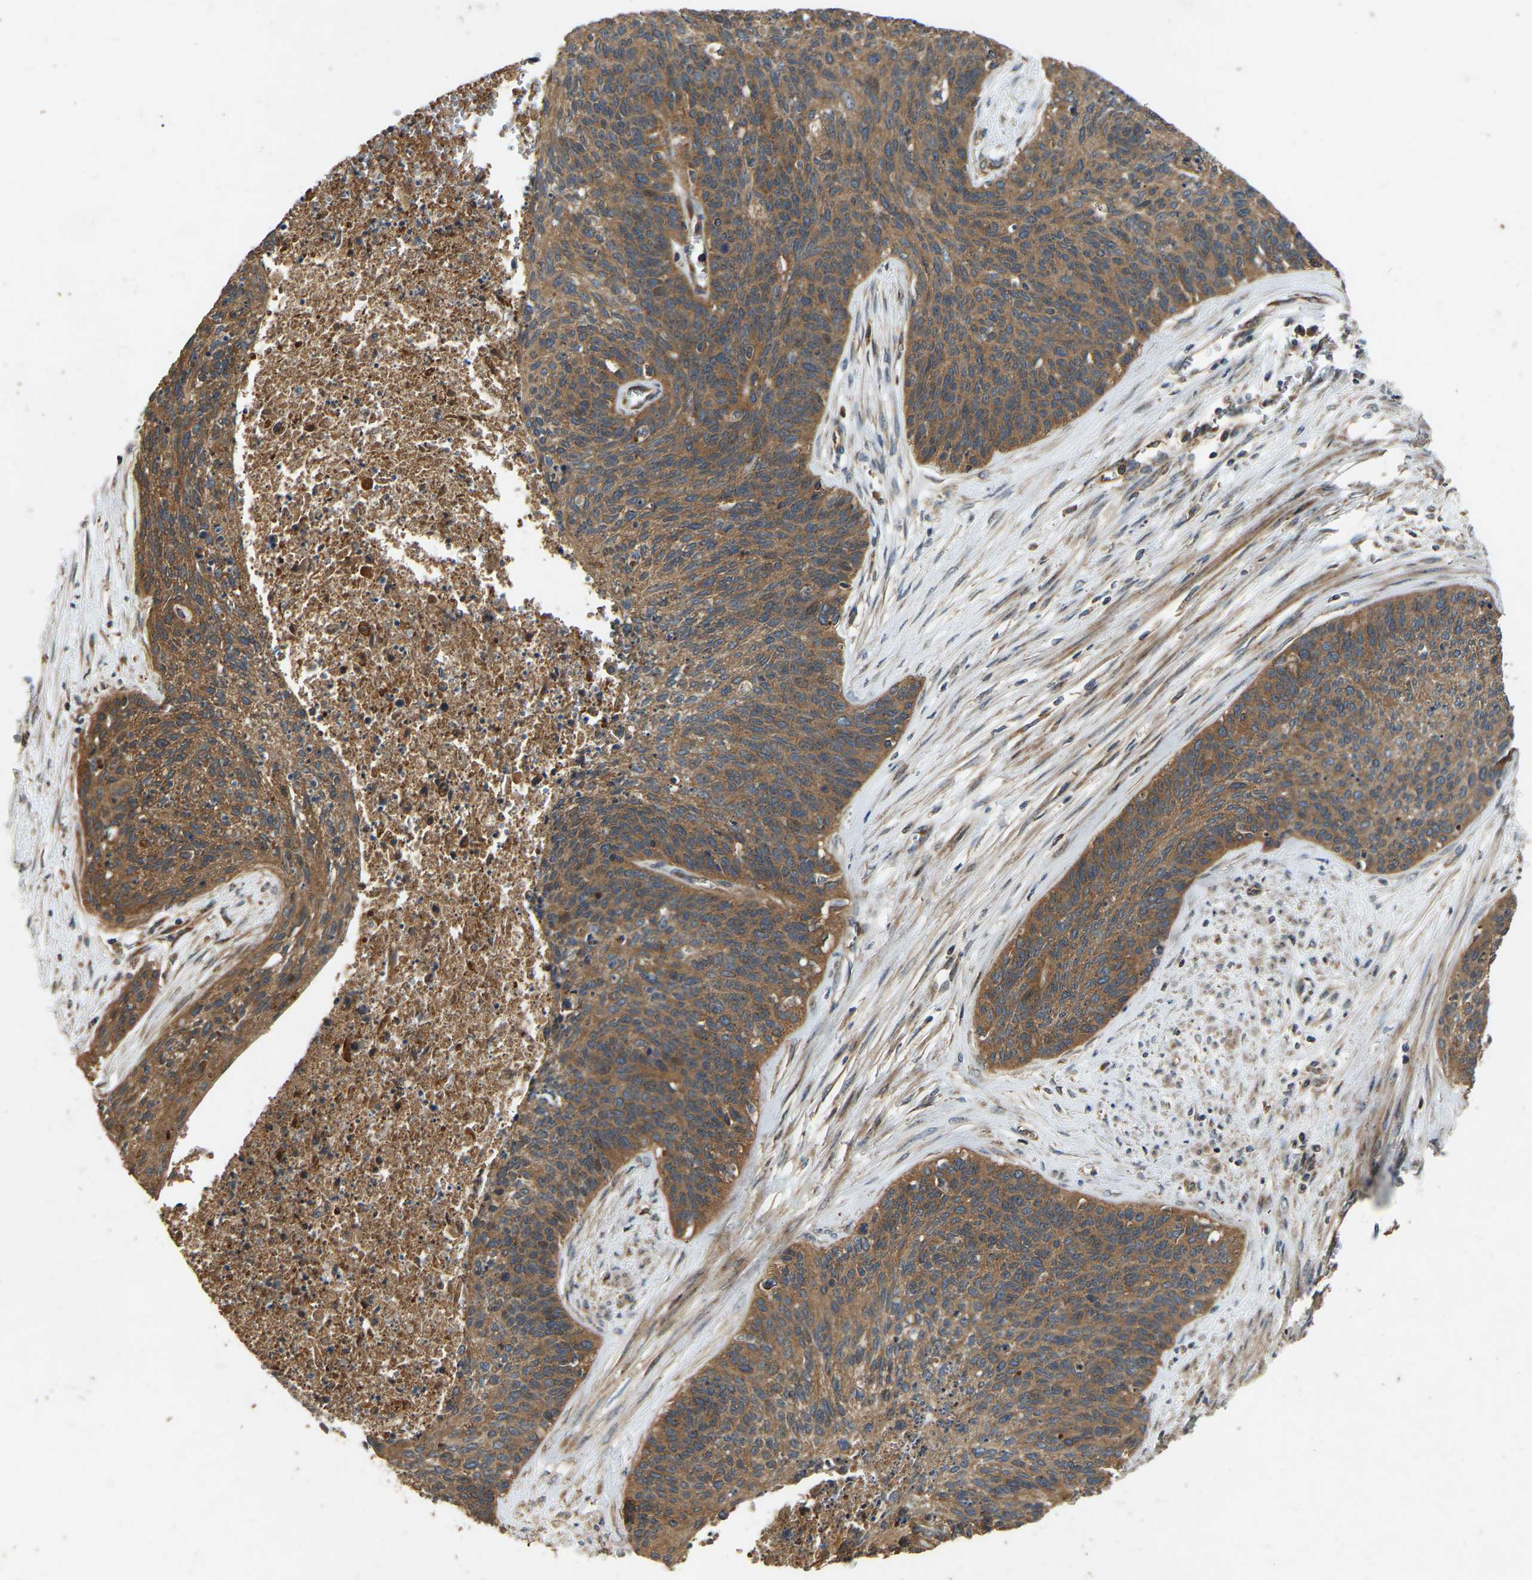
{"staining": {"intensity": "moderate", "quantity": ">75%", "location": "cytoplasmic/membranous"}, "tissue": "cervical cancer", "cell_type": "Tumor cells", "image_type": "cancer", "snomed": [{"axis": "morphology", "description": "Squamous cell carcinoma, NOS"}, {"axis": "topography", "description": "Cervix"}], "caption": "A brown stain highlights moderate cytoplasmic/membranous expression of a protein in human cervical squamous cell carcinoma tumor cells.", "gene": "SAMD9L", "patient": {"sex": "female", "age": 55}}